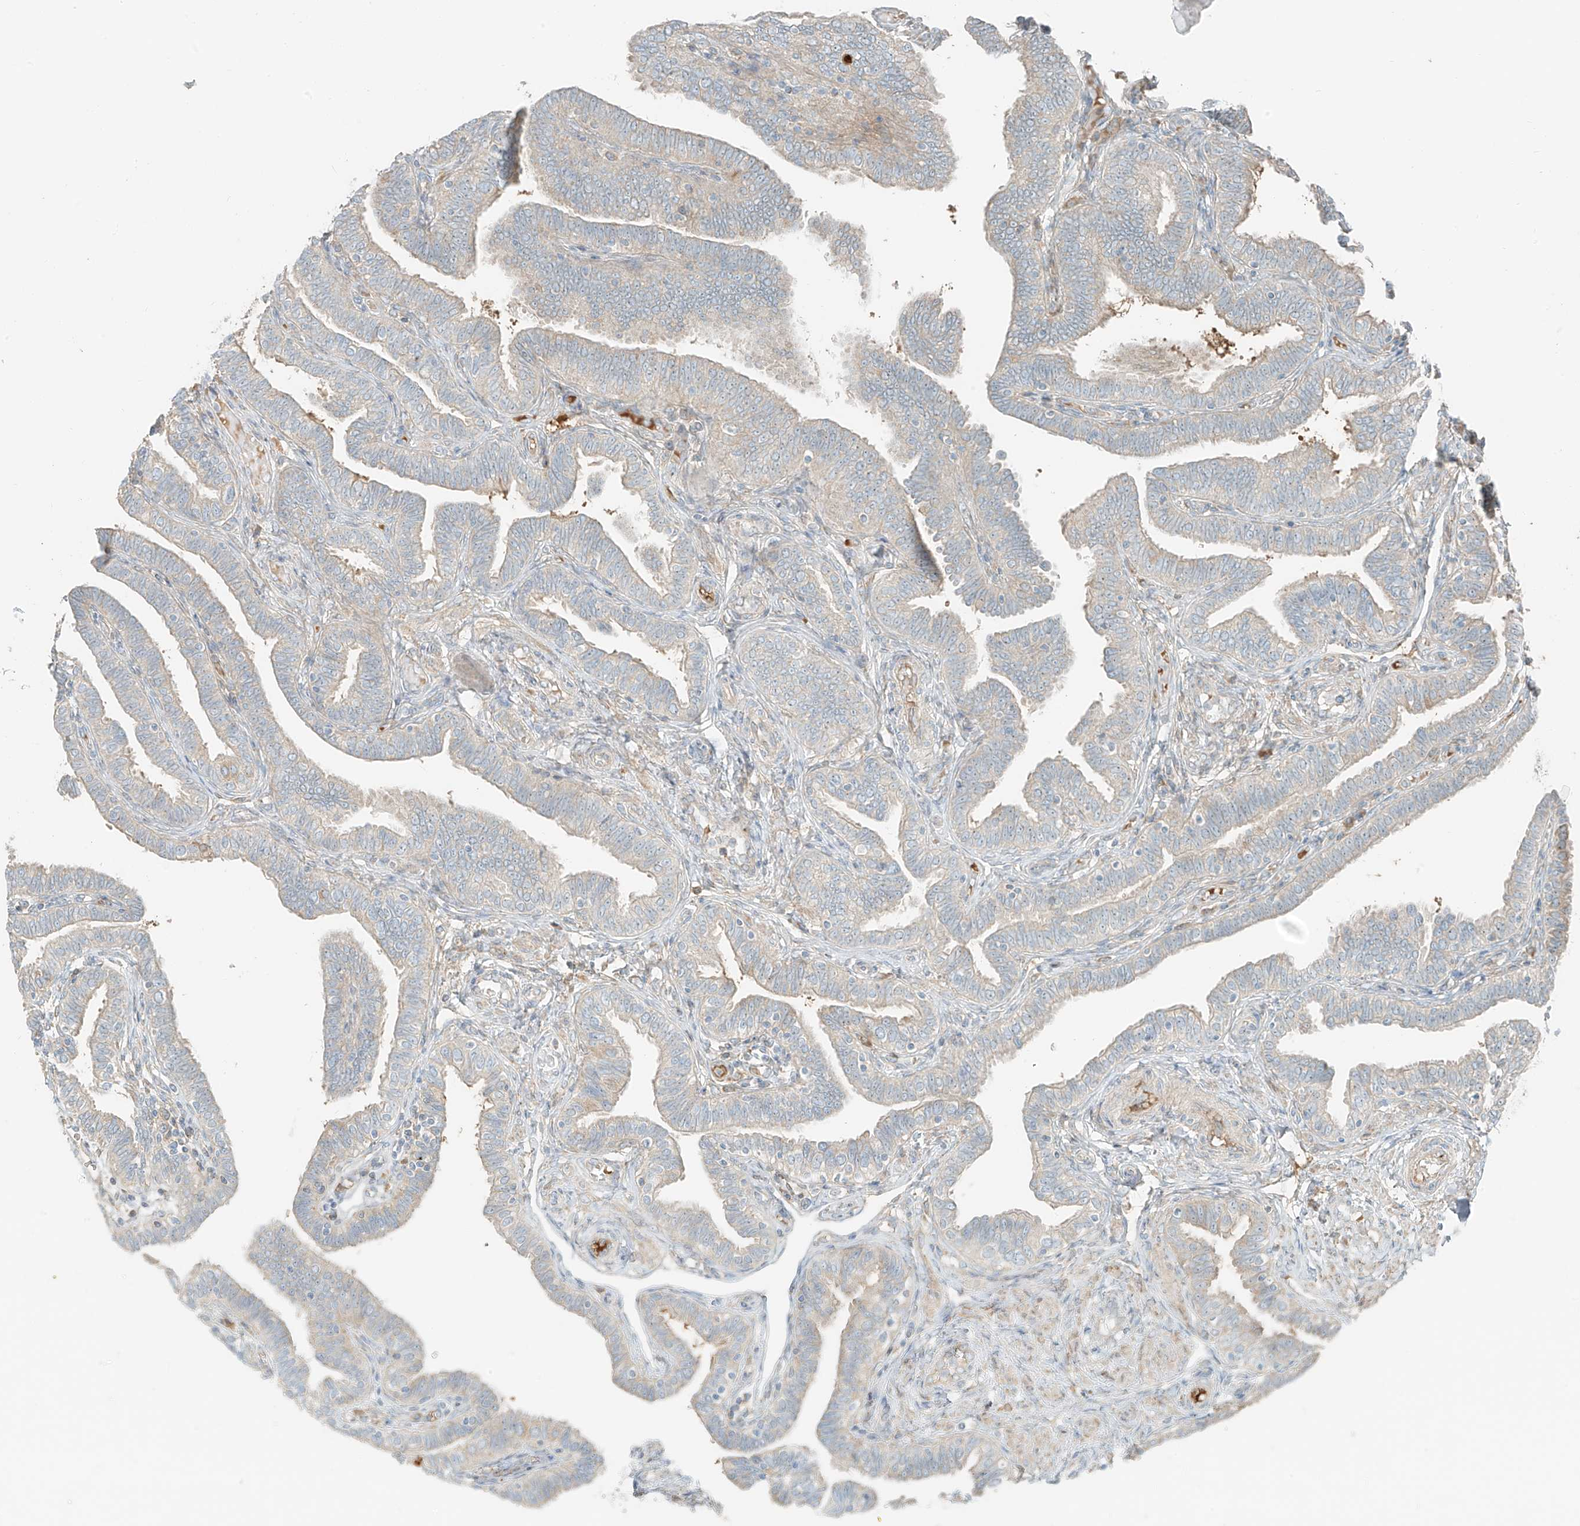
{"staining": {"intensity": "weak", "quantity": "<25%", "location": "cytoplasmic/membranous"}, "tissue": "fallopian tube", "cell_type": "Glandular cells", "image_type": "normal", "snomed": [{"axis": "morphology", "description": "Normal tissue, NOS"}, {"axis": "topography", "description": "Fallopian tube"}], "caption": "An IHC photomicrograph of unremarkable fallopian tube is shown. There is no staining in glandular cells of fallopian tube.", "gene": "FSTL1", "patient": {"sex": "female", "age": 39}}